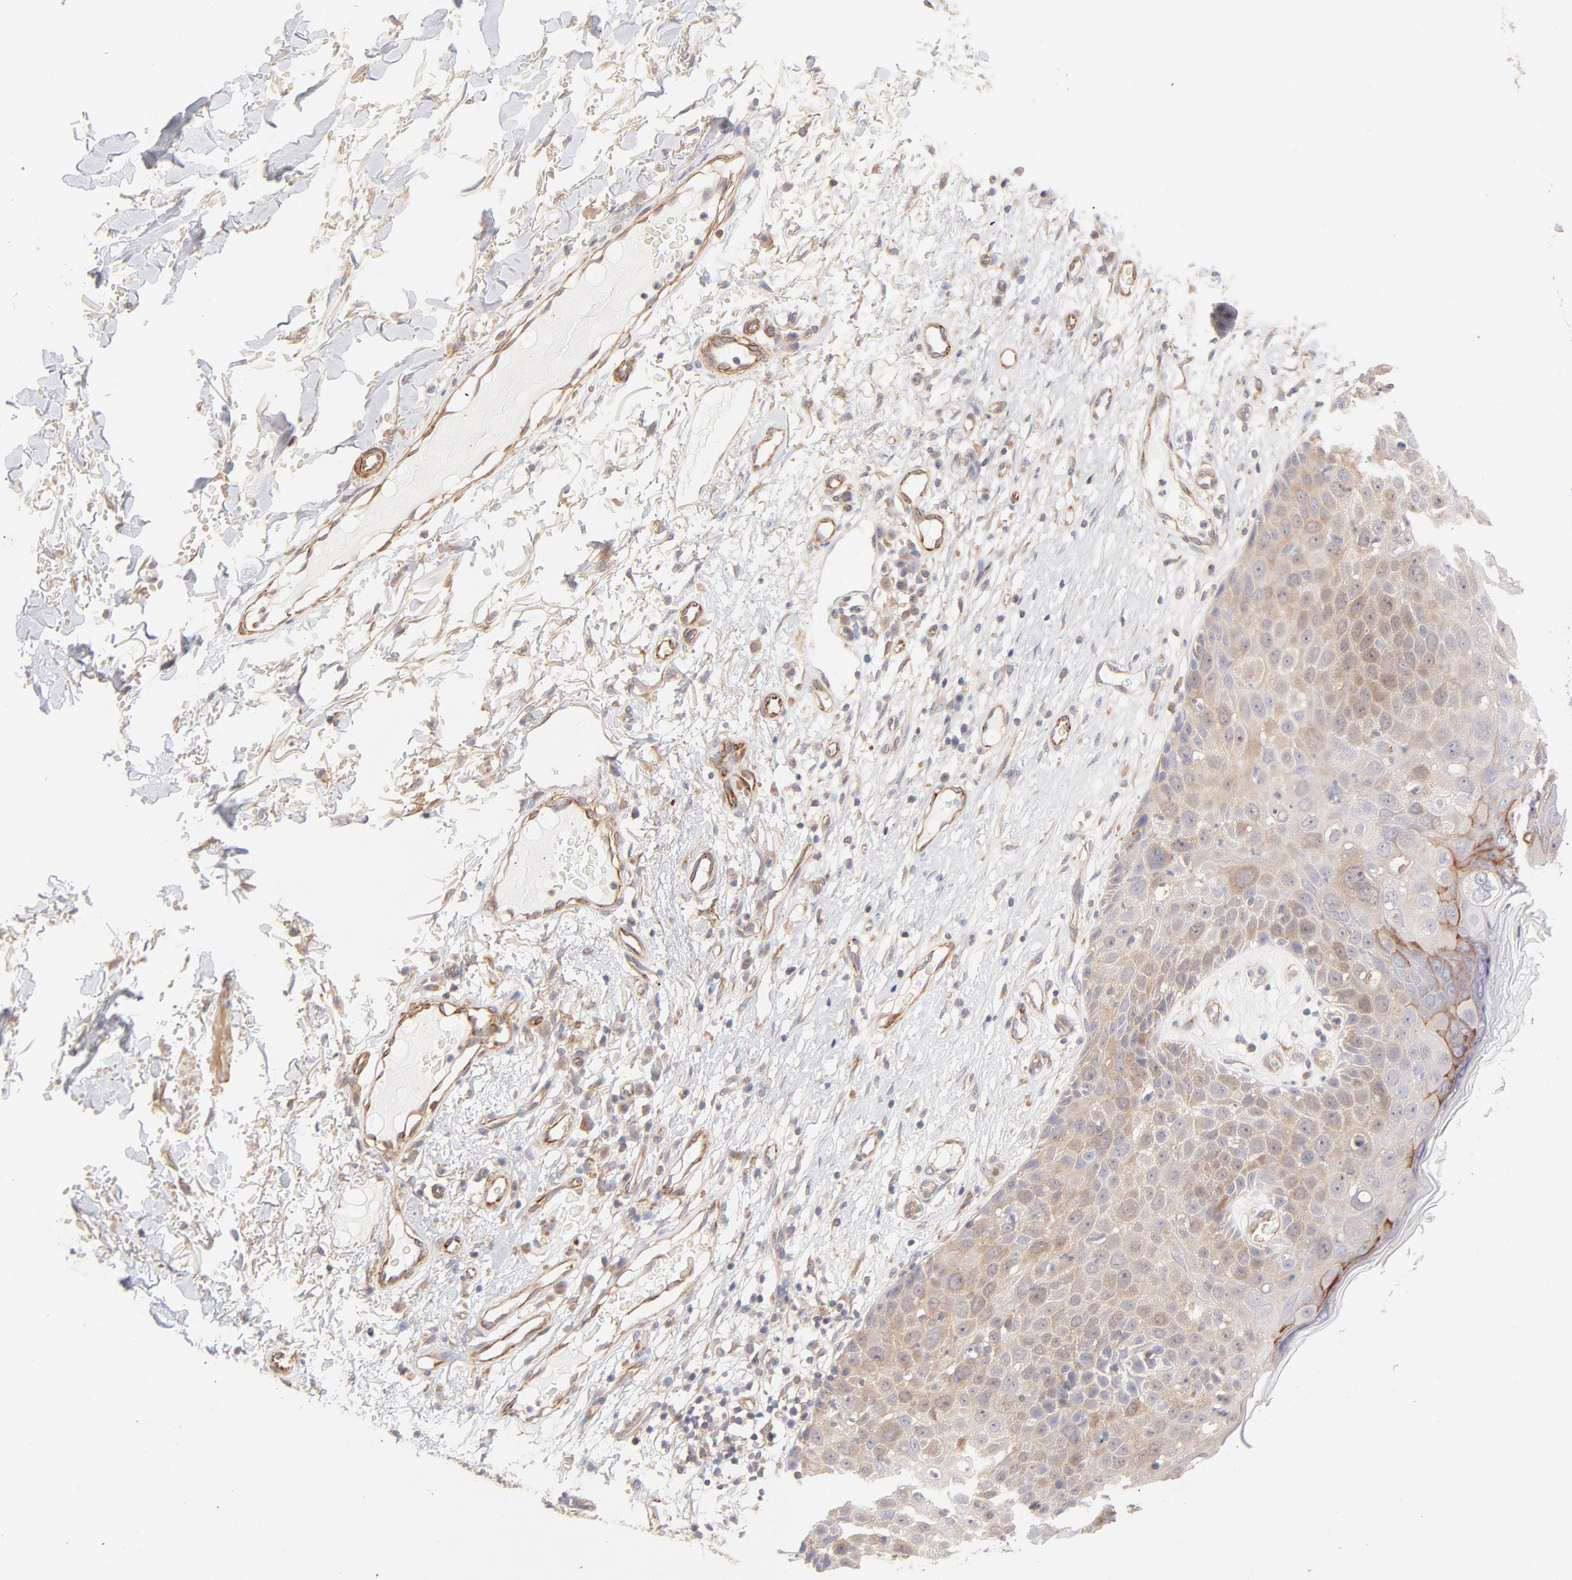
{"staining": {"intensity": "weak", "quantity": "25%-75%", "location": "cytoplasmic/membranous"}, "tissue": "skin cancer", "cell_type": "Tumor cells", "image_type": "cancer", "snomed": [{"axis": "morphology", "description": "Squamous cell carcinoma, NOS"}, {"axis": "topography", "description": "Skin"}], "caption": "Tumor cells display weak cytoplasmic/membranous positivity in about 25%-75% of cells in skin cancer (squamous cell carcinoma). The staining was performed using DAB to visualize the protein expression in brown, while the nuclei were stained in blue with hematoxylin (Magnification: 20x).", "gene": "LDLRAP1", "patient": {"sex": "male", "age": 87}}